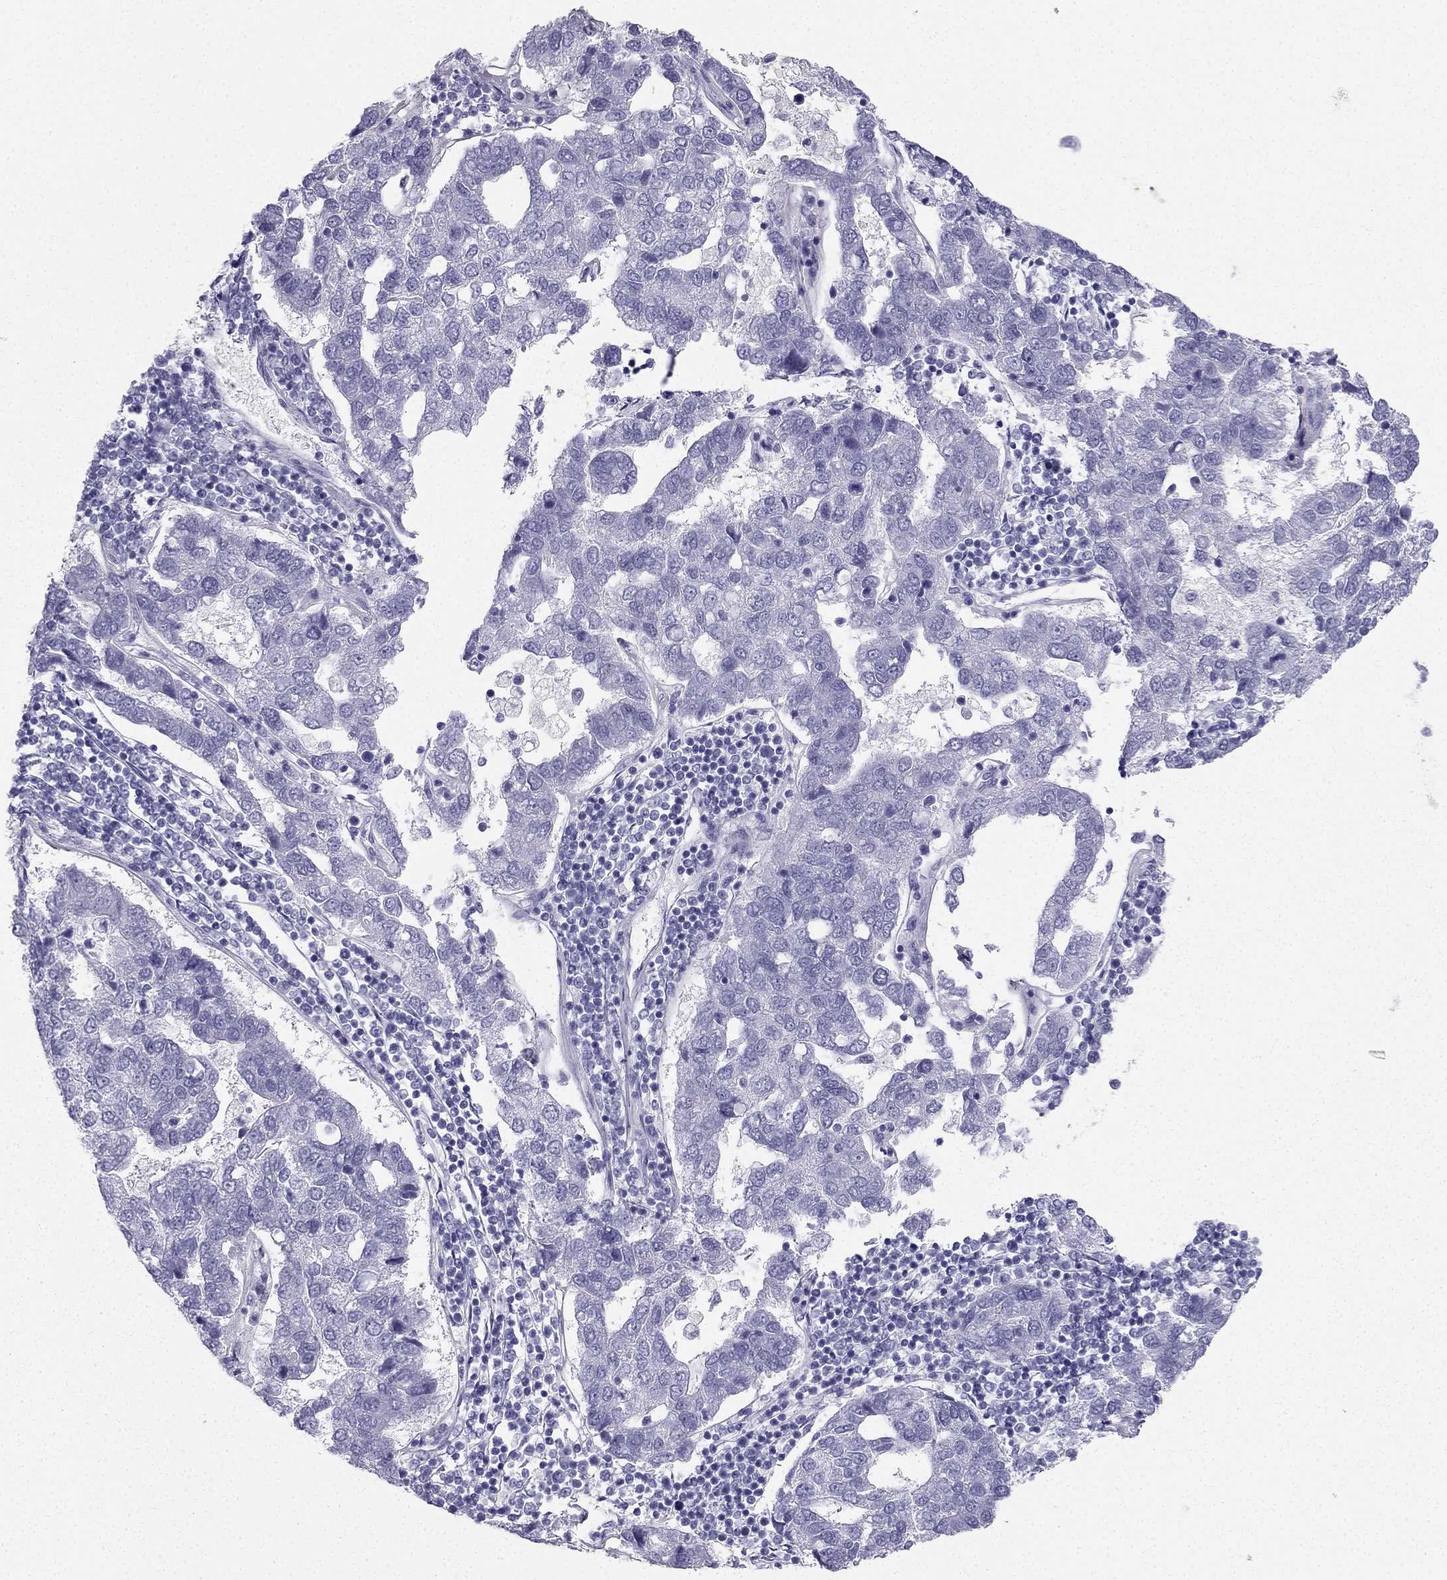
{"staining": {"intensity": "negative", "quantity": "none", "location": "none"}, "tissue": "pancreatic cancer", "cell_type": "Tumor cells", "image_type": "cancer", "snomed": [{"axis": "morphology", "description": "Adenocarcinoma, NOS"}, {"axis": "topography", "description": "Pancreas"}], "caption": "High power microscopy histopathology image of an IHC histopathology image of pancreatic cancer (adenocarcinoma), revealing no significant staining in tumor cells. (IHC, brightfield microscopy, high magnification).", "gene": "TFF3", "patient": {"sex": "female", "age": 61}}